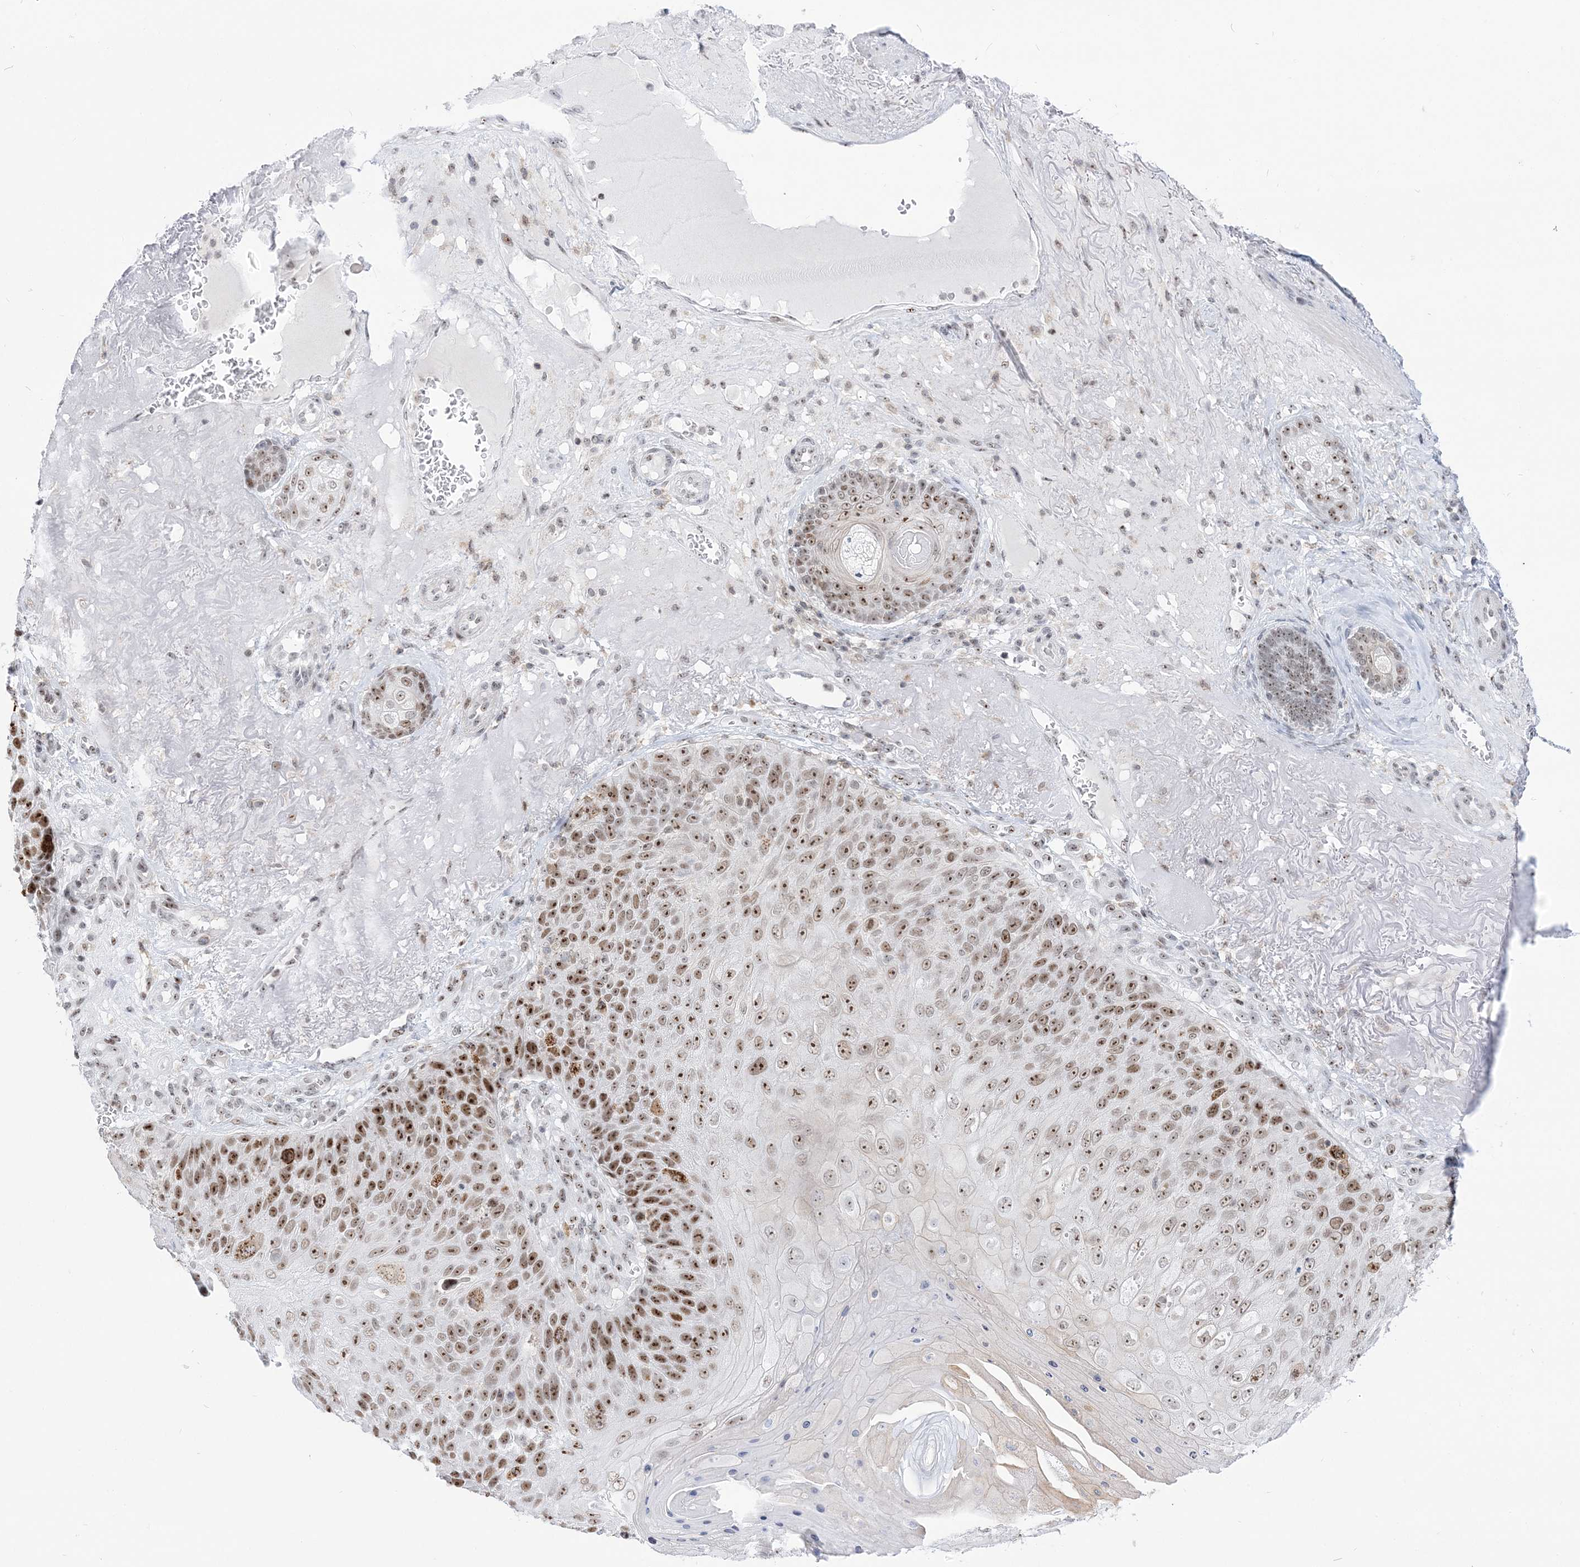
{"staining": {"intensity": "strong", "quantity": "25%-75%", "location": "nuclear"}, "tissue": "skin cancer", "cell_type": "Tumor cells", "image_type": "cancer", "snomed": [{"axis": "morphology", "description": "Squamous cell carcinoma, NOS"}, {"axis": "topography", "description": "Skin"}], "caption": "A brown stain shows strong nuclear staining of a protein in human squamous cell carcinoma (skin) tumor cells. The staining was performed using DAB, with brown indicating positive protein expression. Nuclei are stained blue with hematoxylin.", "gene": "DDX21", "patient": {"sex": "female", "age": 88}}